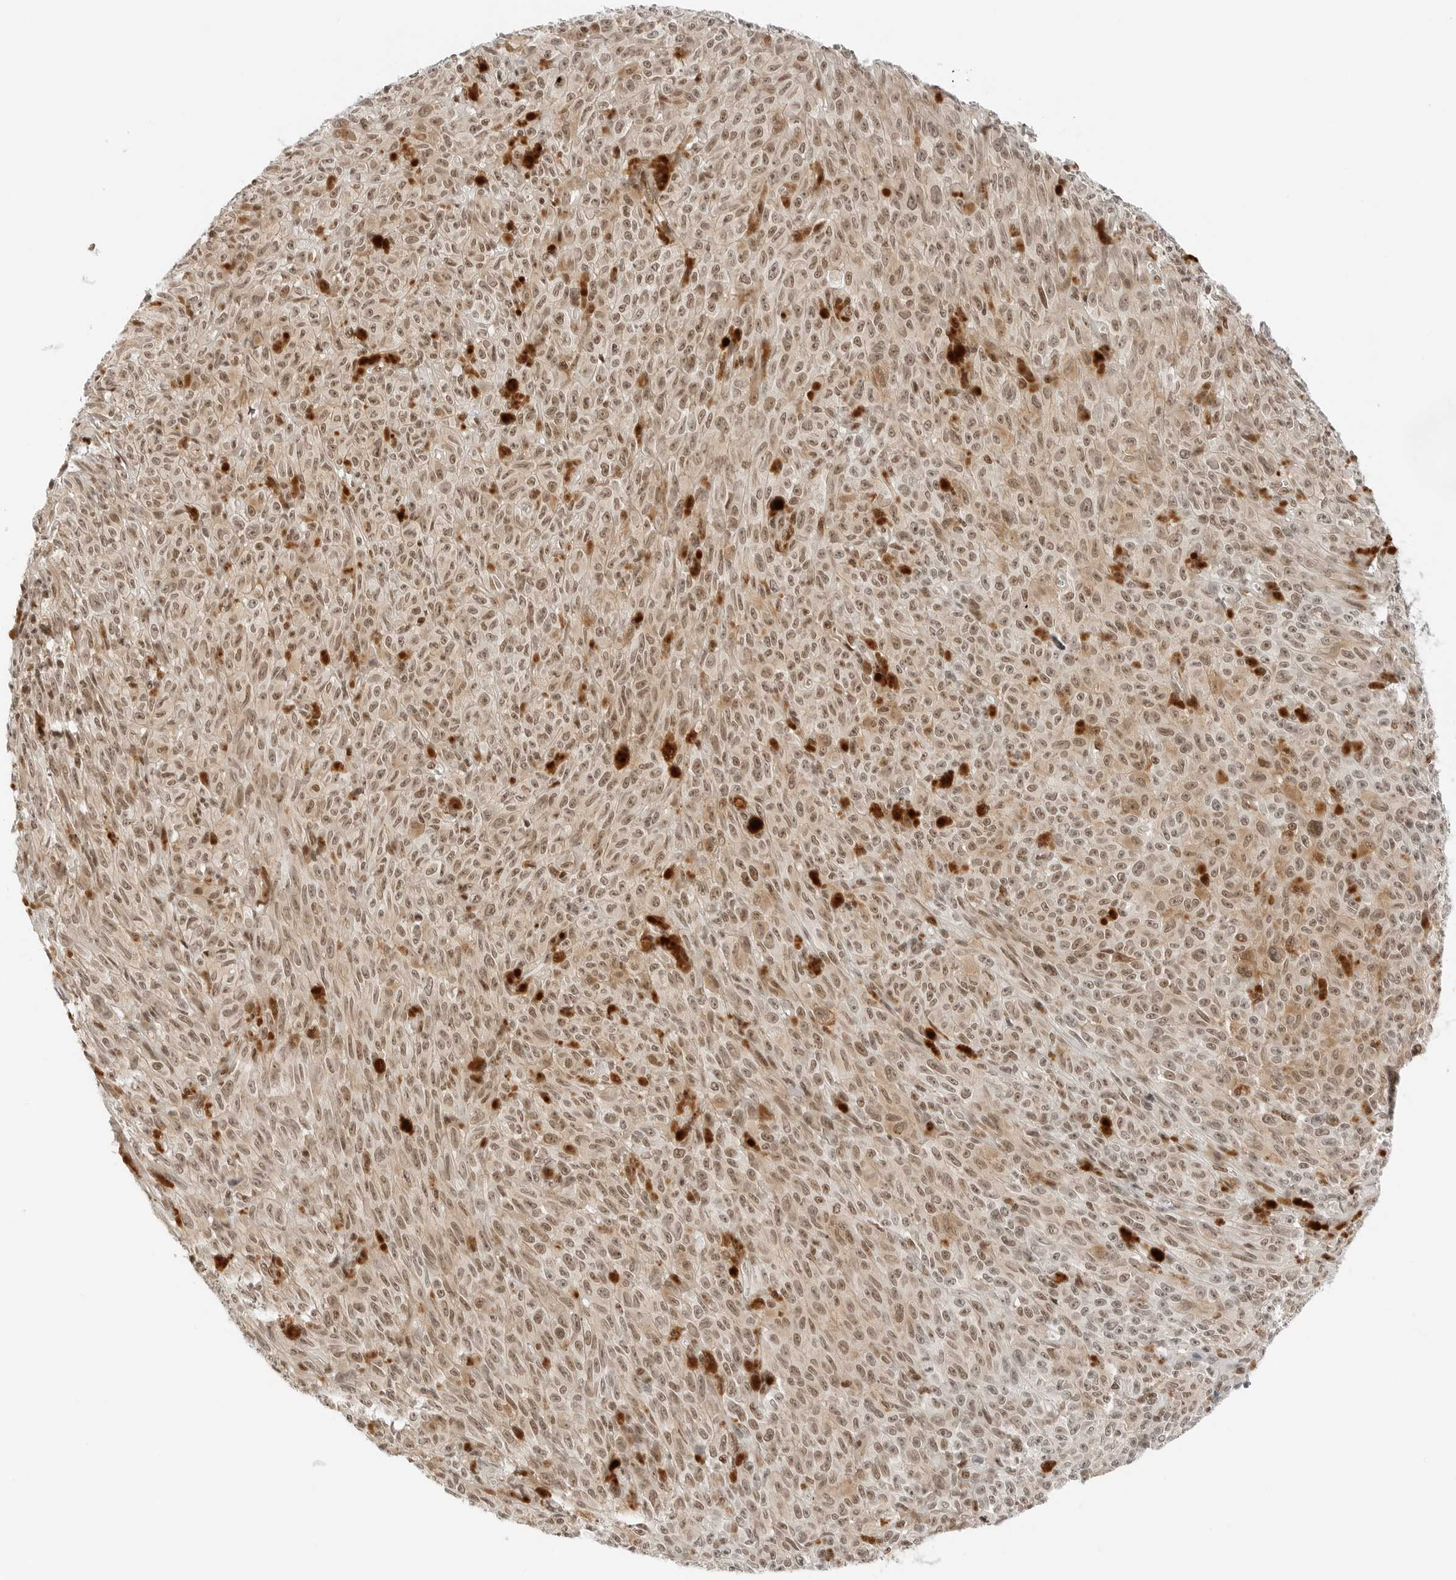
{"staining": {"intensity": "moderate", "quantity": ">75%", "location": "nuclear"}, "tissue": "melanoma", "cell_type": "Tumor cells", "image_type": "cancer", "snomed": [{"axis": "morphology", "description": "Malignant melanoma, NOS"}, {"axis": "topography", "description": "Skin"}], "caption": "Melanoma tissue shows moderate nuclear staining in approximately >75% of tumor cells, visualized by immunohistochemistry.", "gene": "CRTC2", "patient": {"sex": "female", "age": 82}}